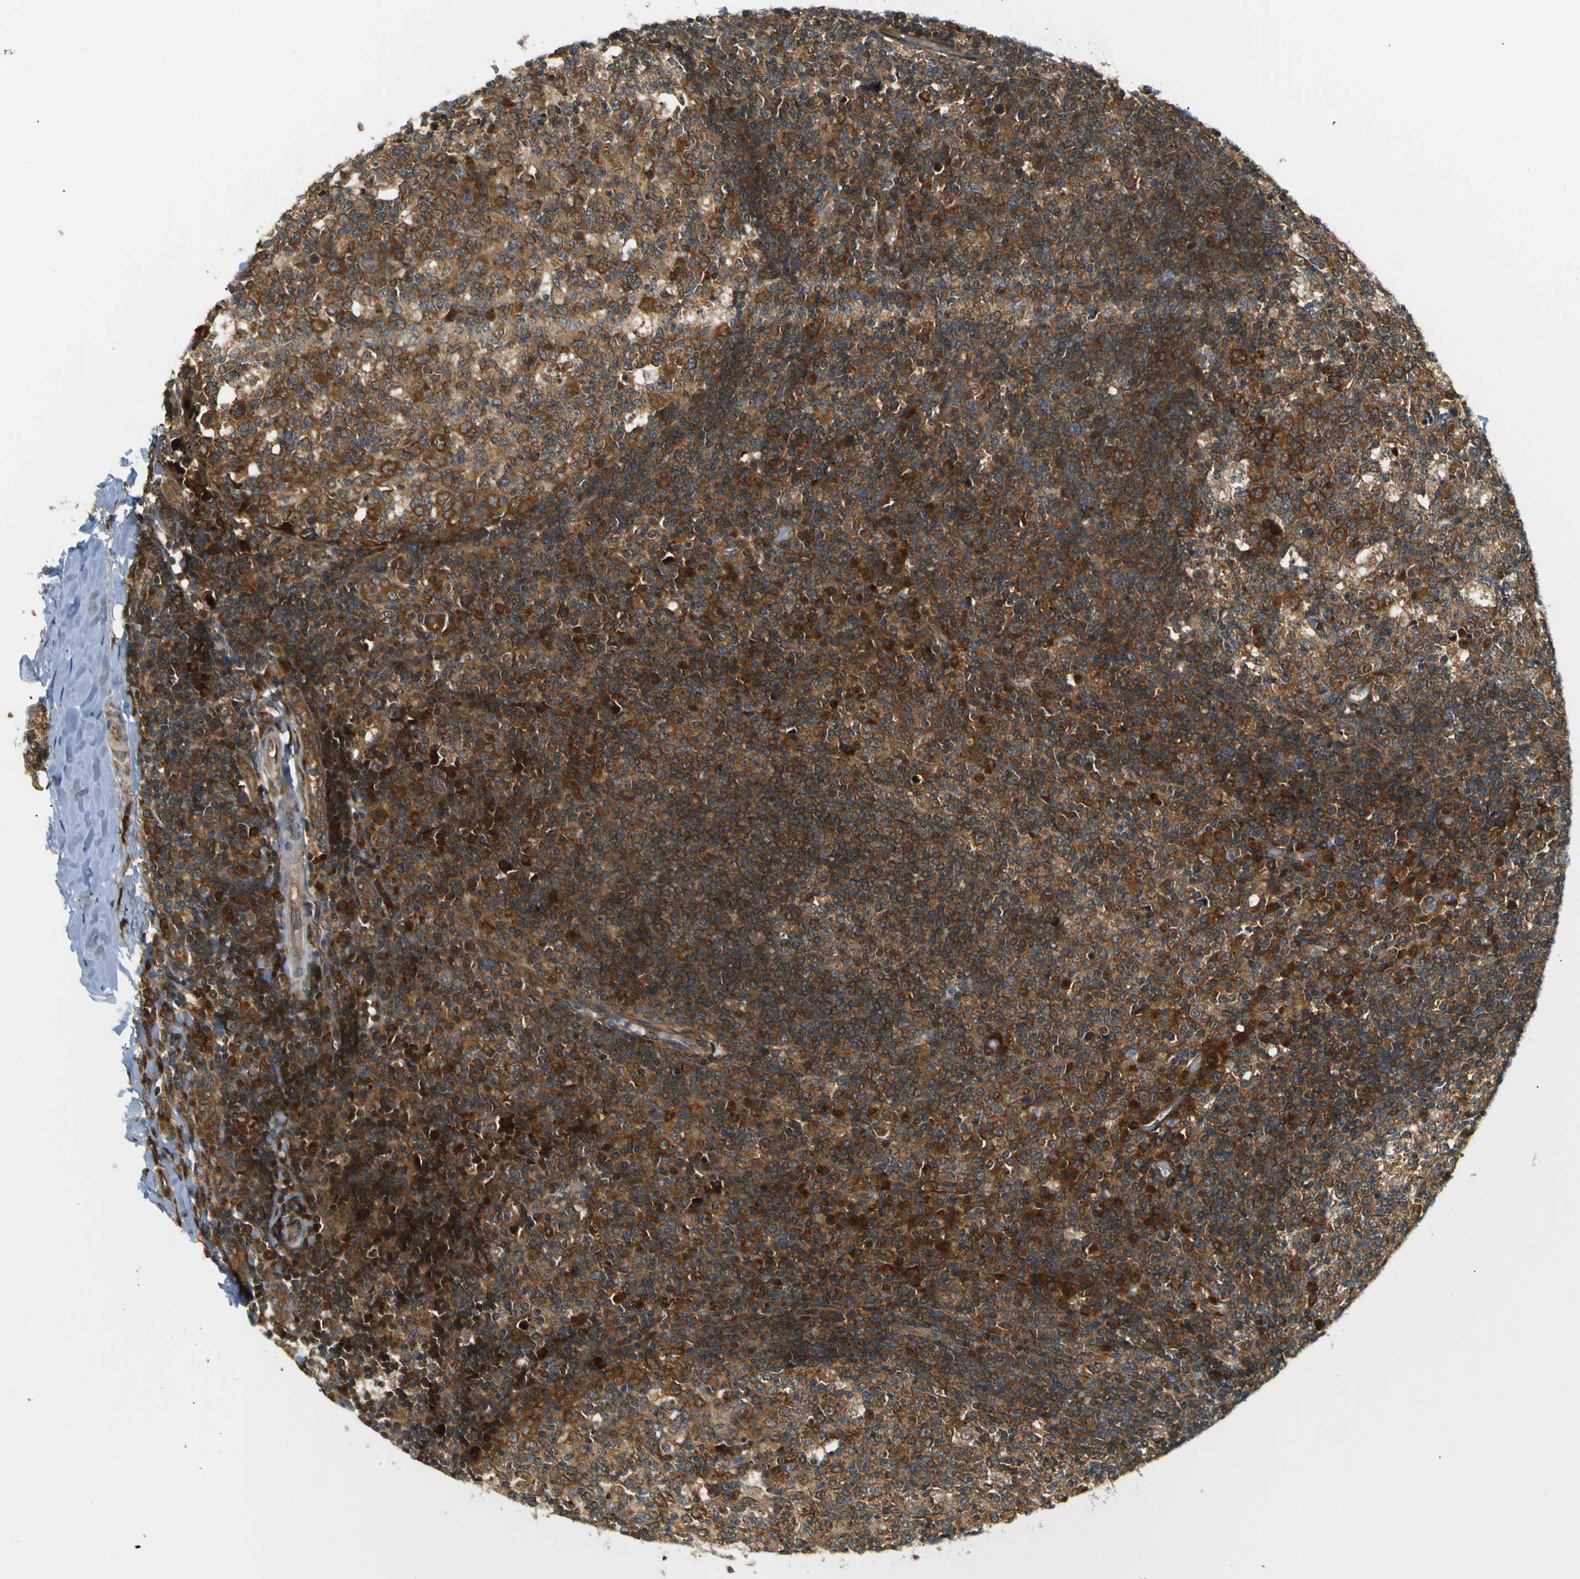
{"staining": {"intensity": "strong", "quantity": ">75%", "location": "cytoplasmic/membranous"}, "tissue": "tonsil", "cell_type": "Germinal center cells", "image_type": "normal", "snomed": [{"axis": "morphology", "description": "Normal tissue, NOS"}, {"axis": "topography", "description": "Tonsil"}], "caption": "The photomicrograph displays staining of benign tonsil, revealing strong cytoplasmic/membranous protein staining (brown color) within germinal center cells.", "gene": "ABCE1", "patient": {"sex": "female", "age": 19}}